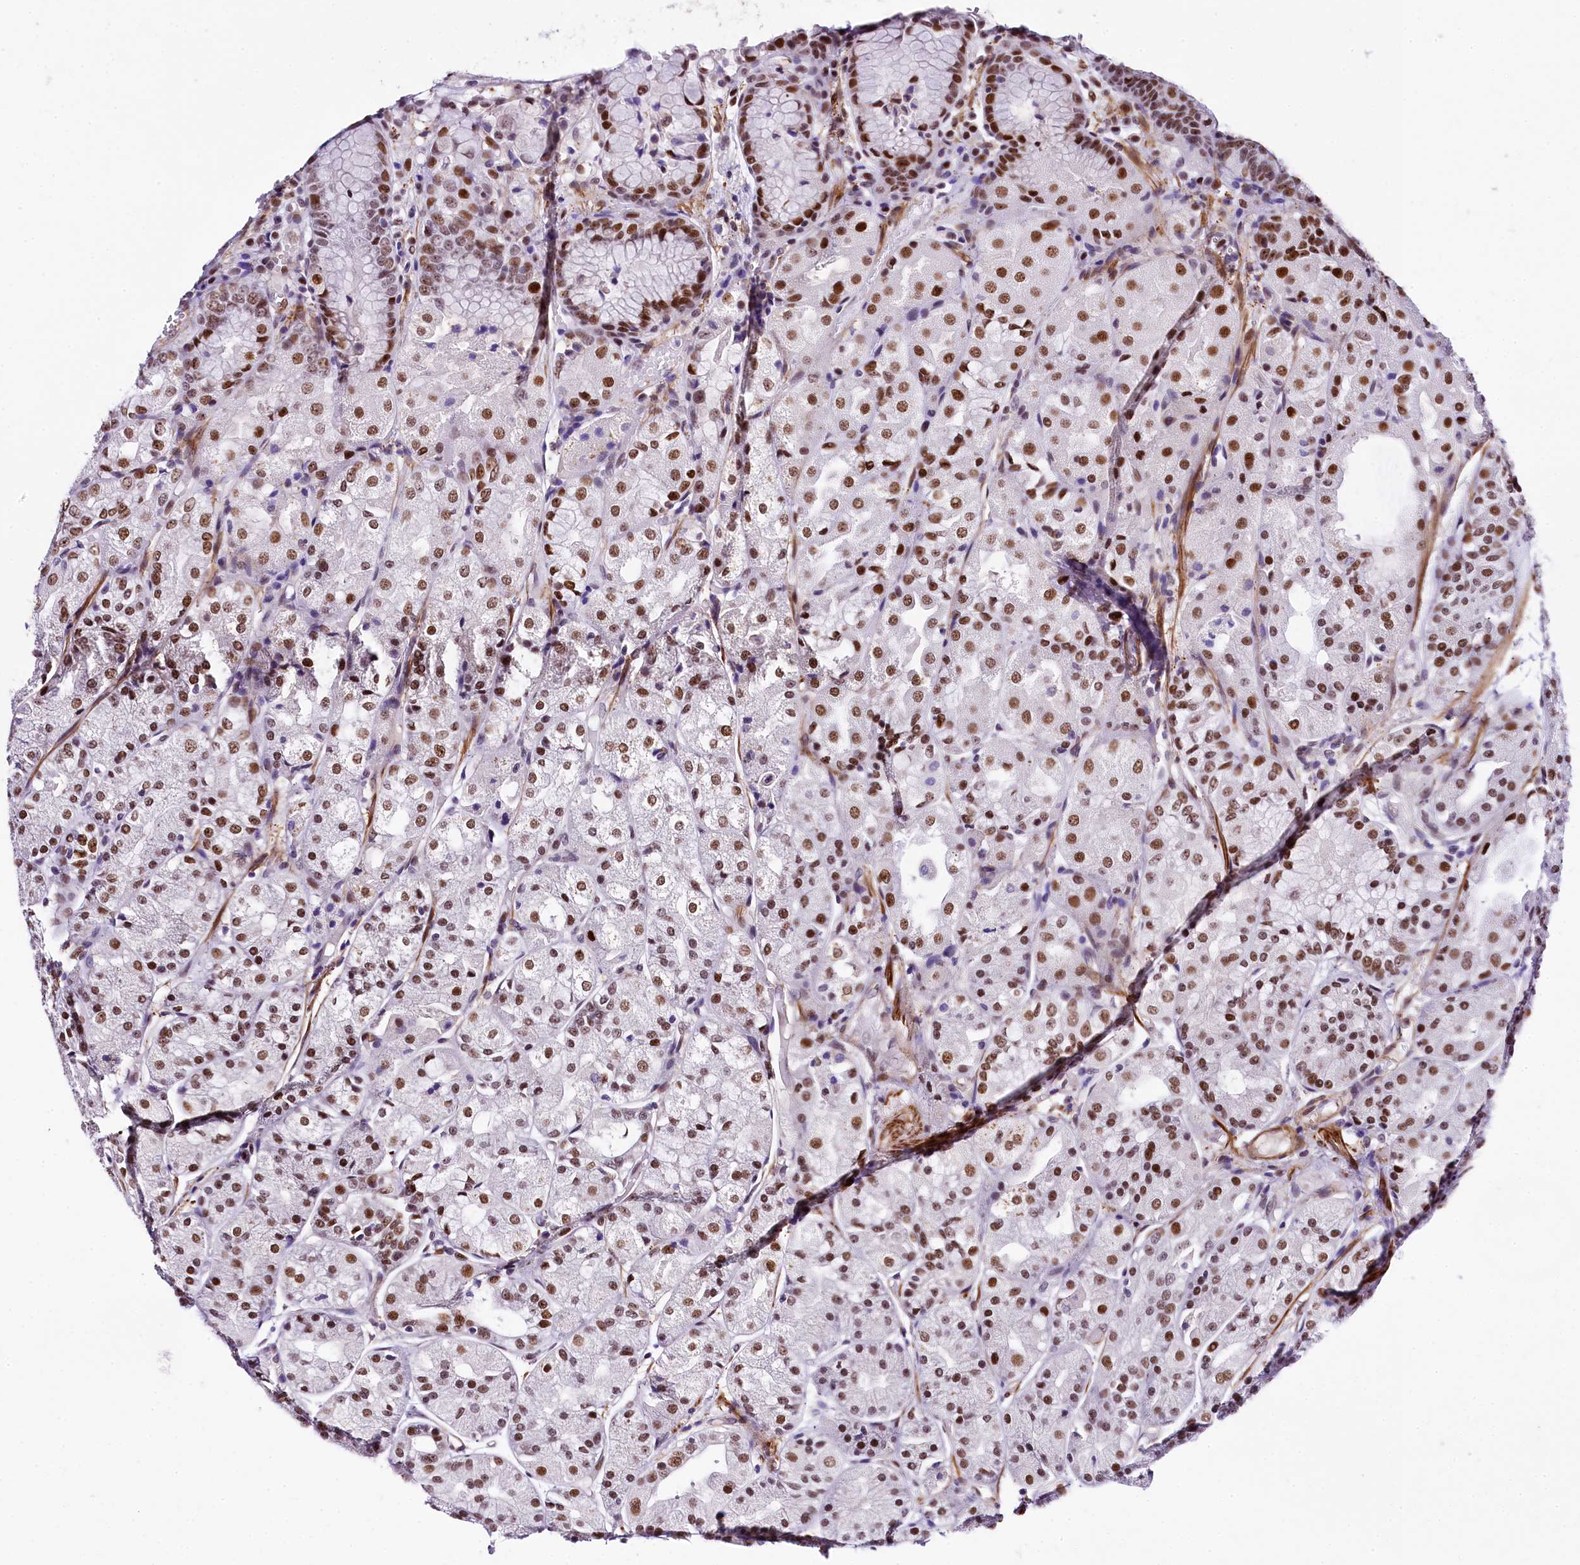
{"staining": {"intensity": "moderate", "quantity": "25%-75%", "location": "nuclear"}, "tissue": "stomach", "cell_type": "Glandular cells", "image_type": "normal", "snomed": [{"axis": "morphology", "description": "Normal tissue, NOS"}, {"axis": "topography", "description": "Stomach, upper"}], "caption": "Glandular cells reveal moderate nuclear expression in approximately 25%-75% of cells in unremarkable stomach.", "gene": "SAMD10", "patient": {"sex": "male", "age": 72}}